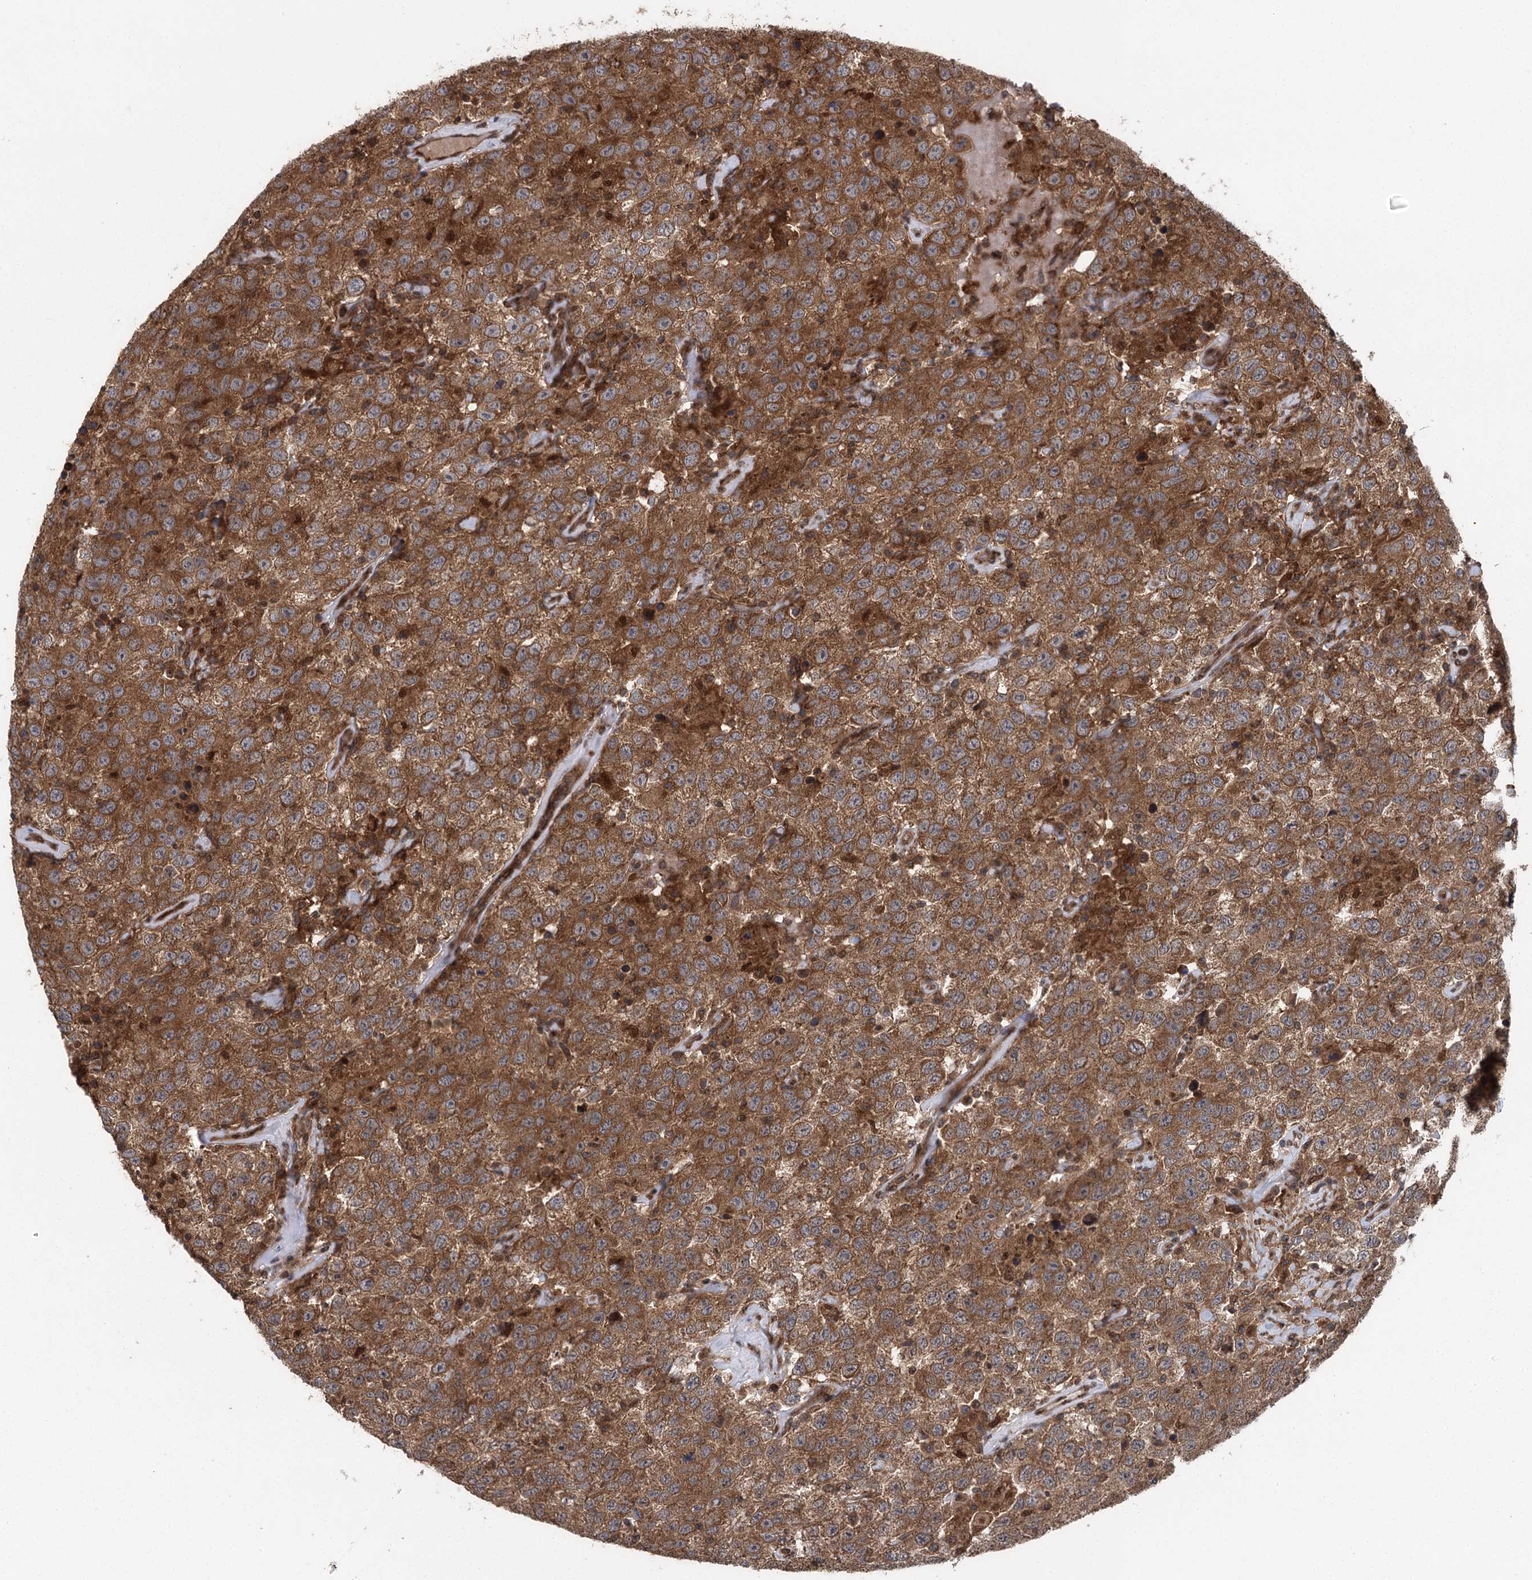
{"staining": {"intensity": "moderate", "quantity": ">75%", "location": "cytoplasmic/membranous"}, "tissue": "testis cancer", "cell_type": "Tumor cells", "image_type": "cancer", "snomed": [{"axis": "morphology", "description": "Seminoma, NOS"}, {"axis": "topography", "description": "Testis"}], "caption": "Immunohistochemistry (IHC) photomicrograph of neoplastic tissue: human testis cancer (seminoma) stained using immunohistochemistry (IHC) reveals medium levels of moderate protein expression localized specifically in the cytoplasmic/membranous of tumor cells, appearing as a cytoplasmic/membranous brown color.", "gene": "C12orf4", "patient": {"sex": "male", "age": 41}}